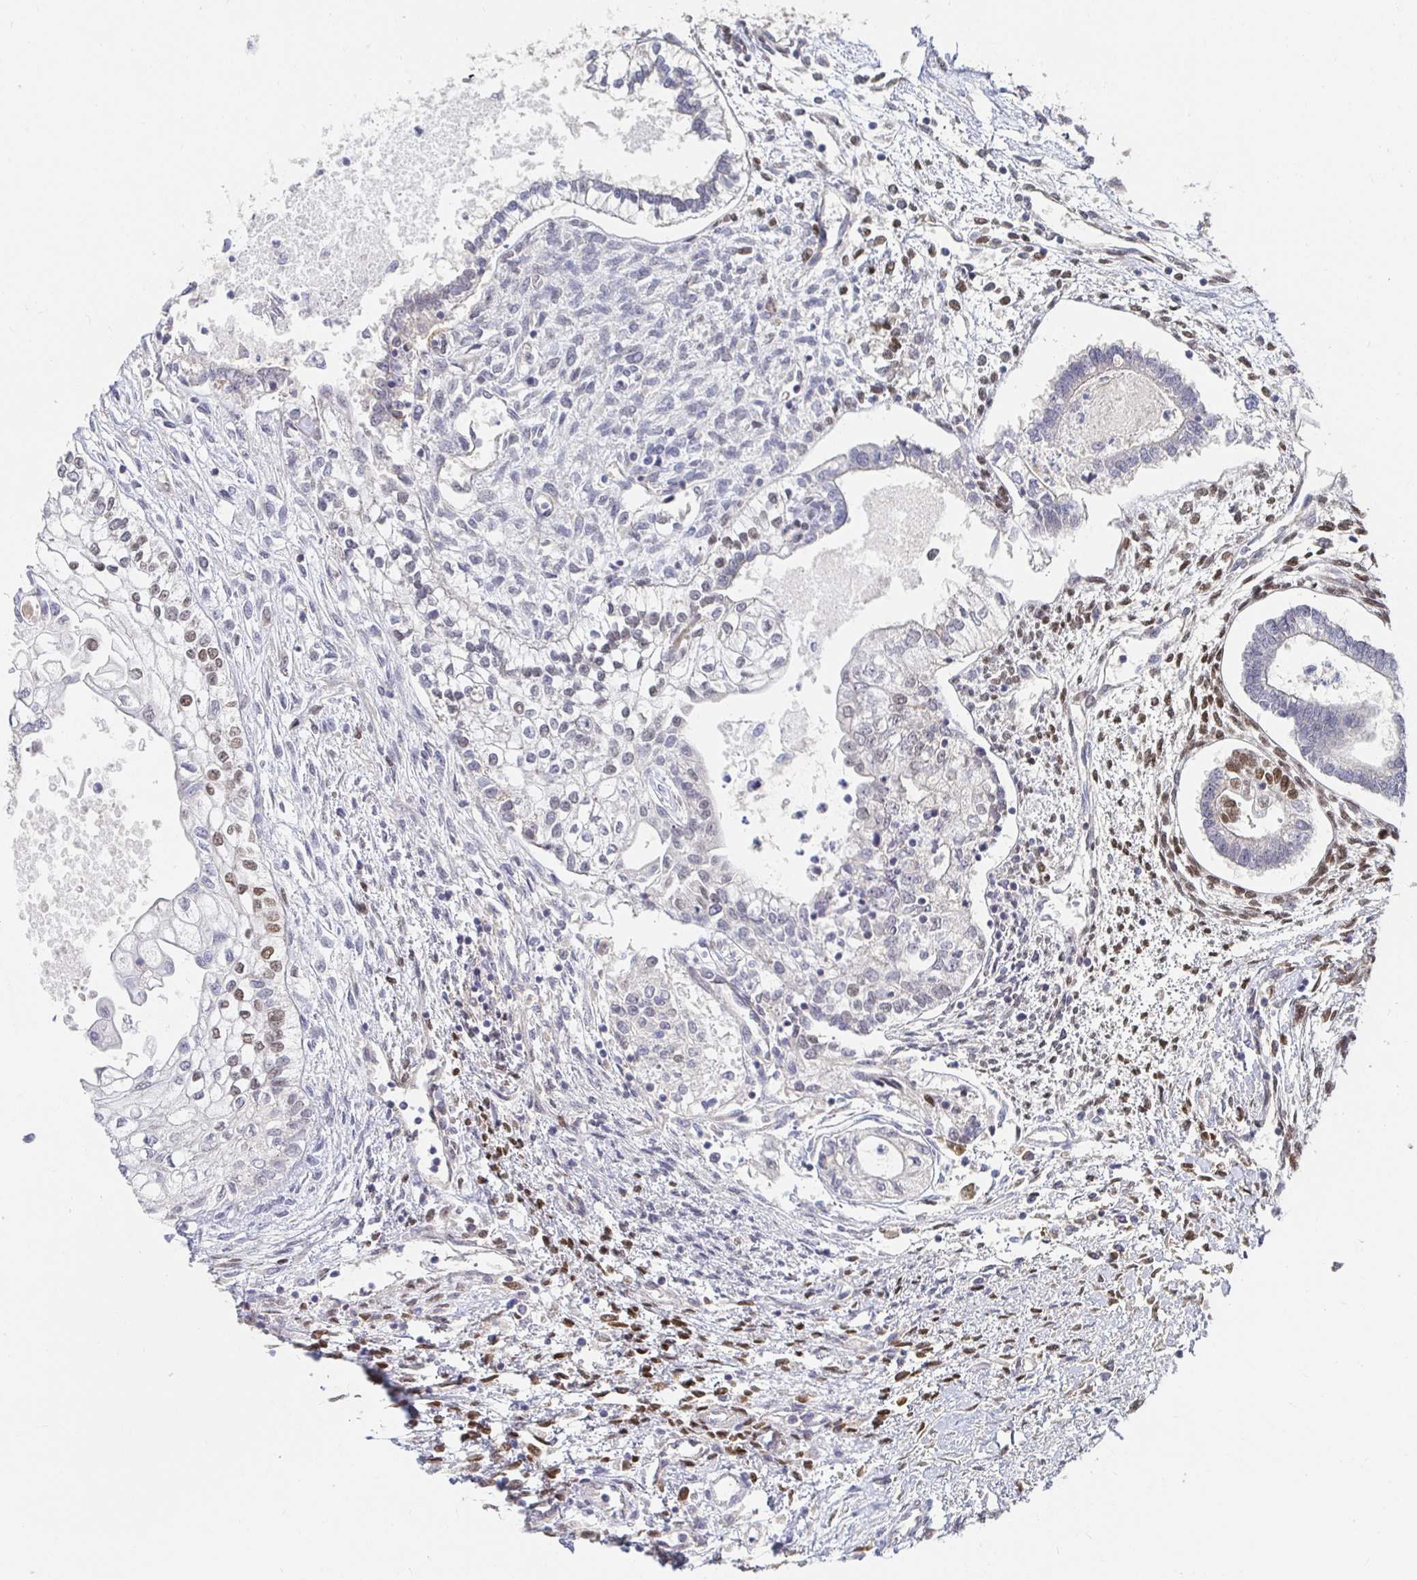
{"staining": {"intensity": "weak", "quantity": "<25%", "location": "nuclear"}, "tissue": "testis cancer", "cell_type": "Tumor cells", "image_type": "cancer", "snomed": [{"axis": "morphology", "description": "Carcinoma, Embryonal, NOS"}, {"axis": "topography", "description": "Testis"}], "caption": "Photomicrograph shows no protein staining in tumor cells of testis cancer tissue.", "gene": "MEIS1", "patient": {"sex": "male", "age": 37}}